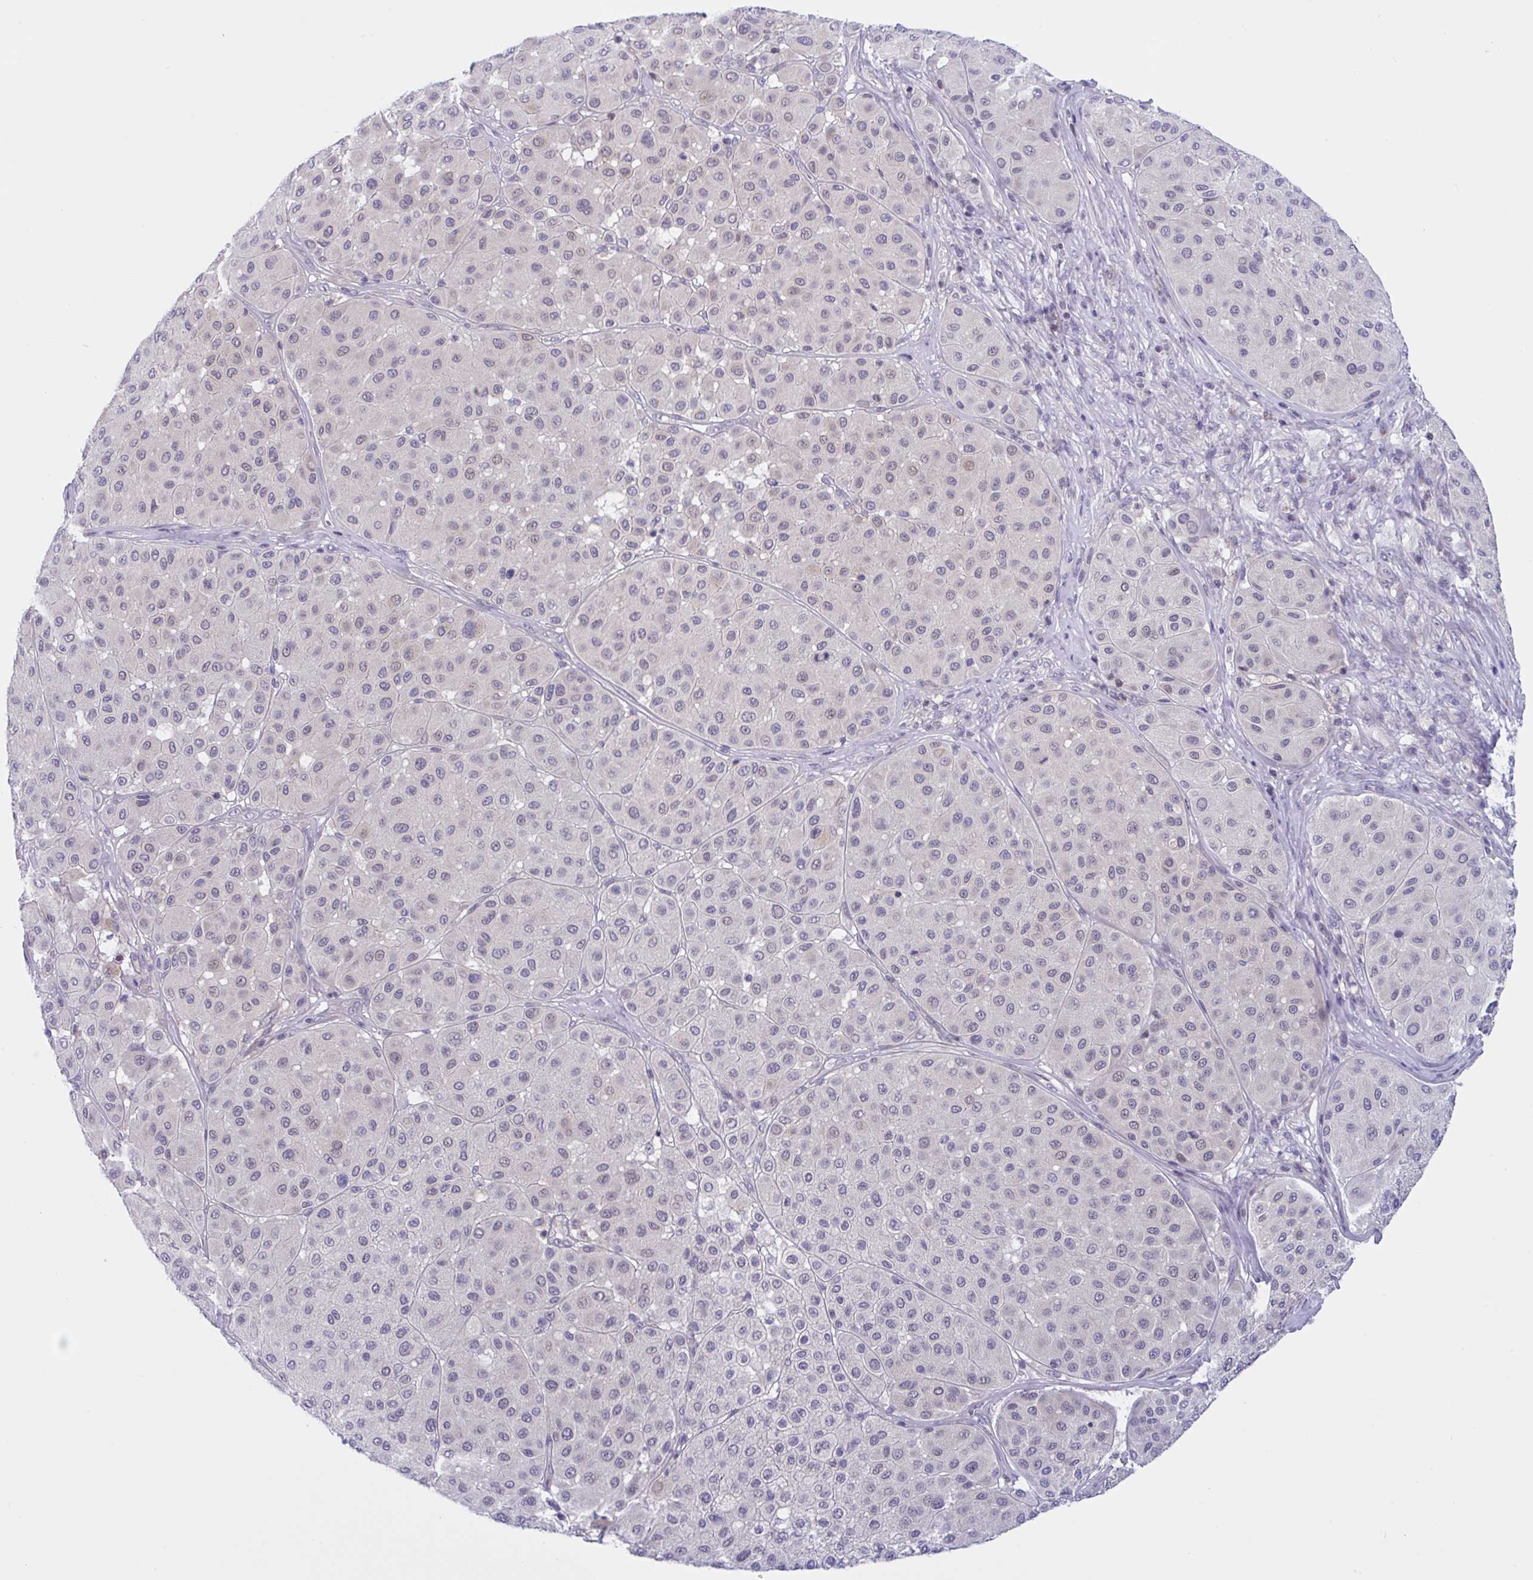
{"staining": {"intensity": "negative", "quantity": "none", "location": "none"}, "tissue": "melanoma", "cell_type": "Tumor cells", "image_type": "cancer", "snomed": [{"axis": "morphology", "description": "Malignant melanoma, Metastatic site"}, {"axis": "topography", "description": "Smooth muscle"}], "caption": "This is an immunohistochemistry (IHC) photomicrograph of melanoma. There is no positivity in tumor cells.", "gene": "SNX11", "patient": {"sex": "male", "age": 41}}